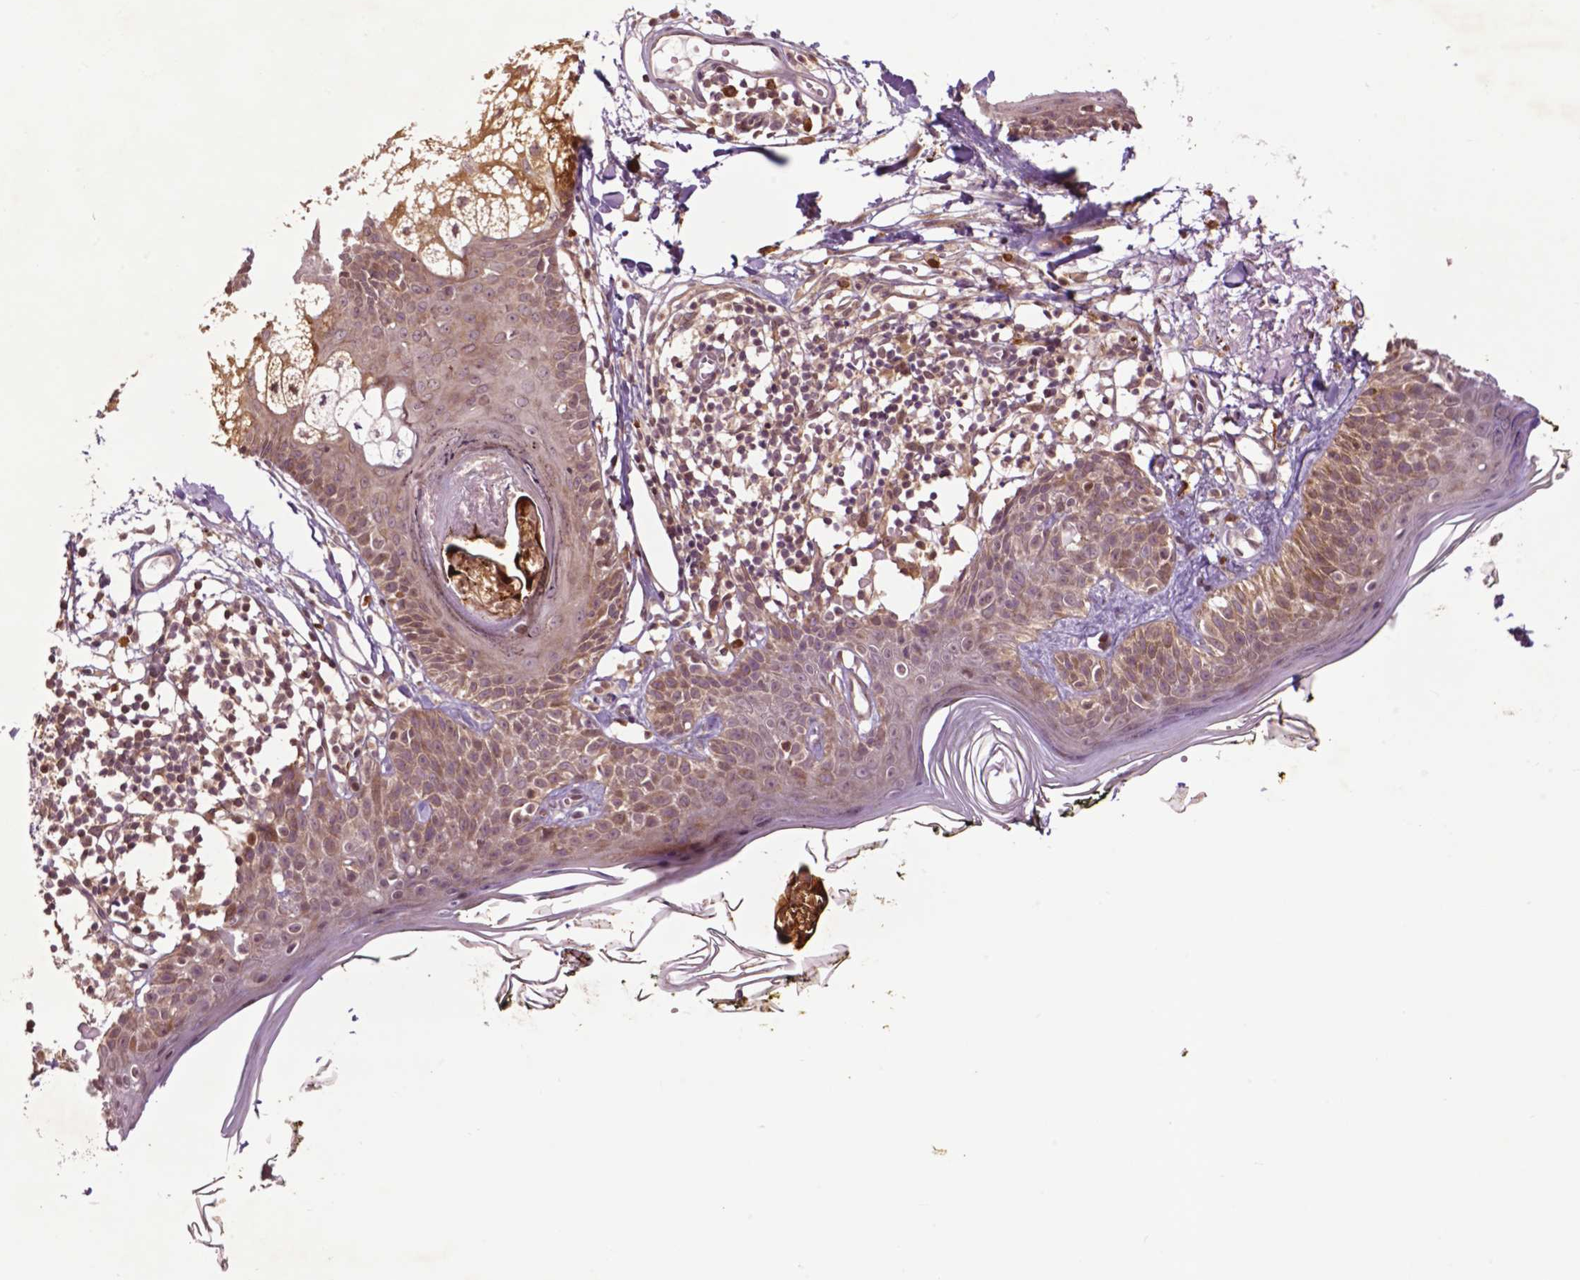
{"staining": {"intensity": "moderate", "quantity": ">75%", "location": "cytoplasmic/membranous"}, "tissue": "skin", "cell_type": "Fibroblasts", "image_type": "normal", "snomed": [{"axis": "morphology", "description": "Normal tissue, NOS"}, {"axis": "topography", "description": "Skin"}], "caption": "A brown stain labels moderate cytoplasmic/membranous positivity of a protein in fibroblasts of normal human skin.", "gene": "TMX2", "patient": {"sex": "male", "age": 76}}